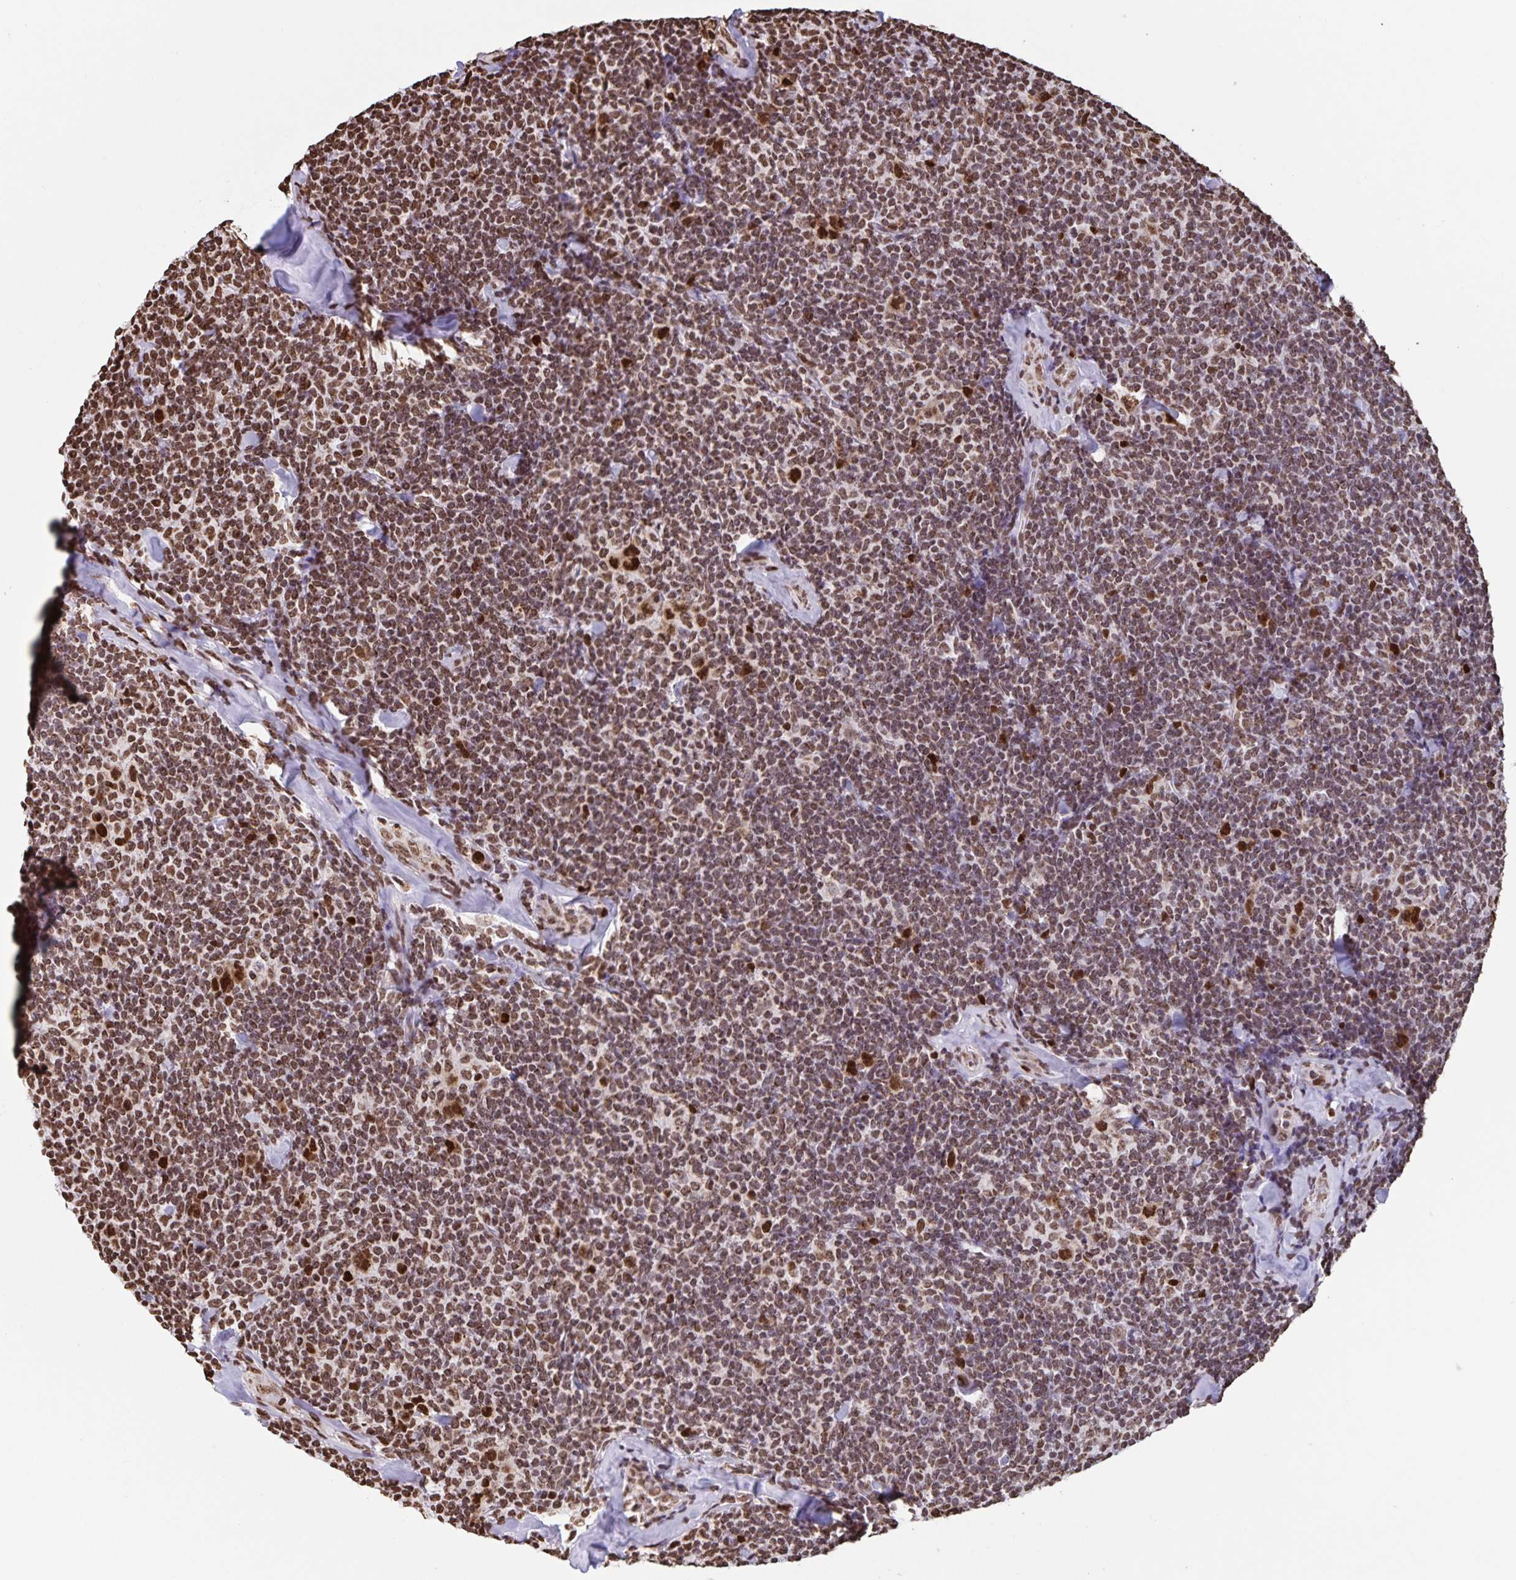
{"staining": {"intensity": "moderate", "quantity": ">75%", "location": "nuclear"}, "tissue": "lymphoma", "cell_type": "Tumor cells", "image_type": "cancer", "snomed": [{"axis": "morphology", "description": "Malignant lymphoma, non-Hodgkin's type, Low grade"}, {"axis": "topography", "description": "Lymph node"}], "caption": "A brown stain highlights moderate nuclear expression of a protein in malignant lymphoma, non-Hodgkin's type (low-grade) tumor cells.", "gene": "DUT", "patient": {"sex": "female", "age": 56}}